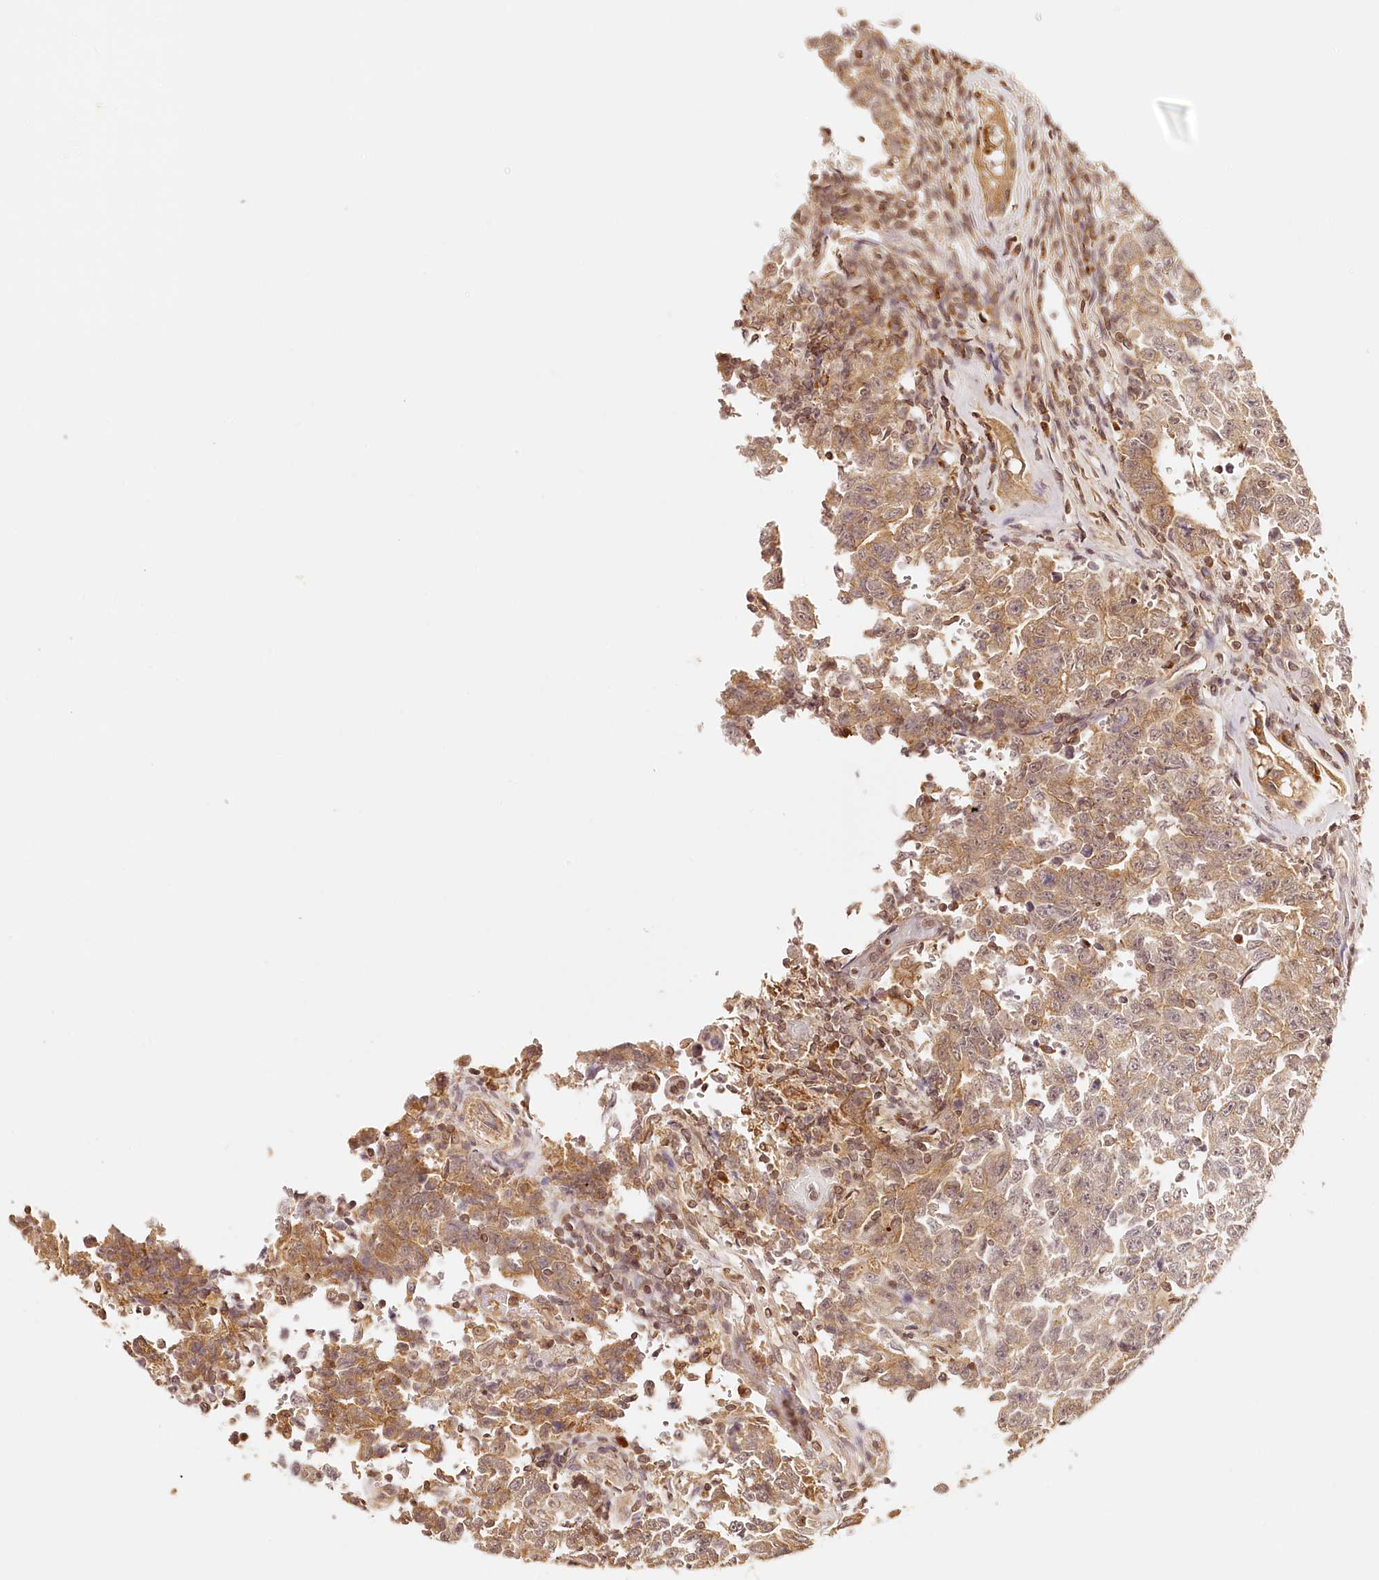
{"staining": {"intensity": "moderate", "quantity": ">75%", "location": "cytoplasmic/membranous"}, "tissue": "testis cancer", "cell_type": "Tumor cells", "image_type": "cancer", "snomed": [{"axis": "morphology", "description": "Carcinoma, Embryonal, NOS"}, {"axis": "topography", "description": "Testis"}], "caption": "Immunohistochemical staining of testis cancer (embryonal carcinoma) exhibits medium levels of moderate cytoplasmic/membranous staining in approximately >75% of tumor cells.", "gene": "SYNGR1", "patient": {"sex": "male", "age": 26}}